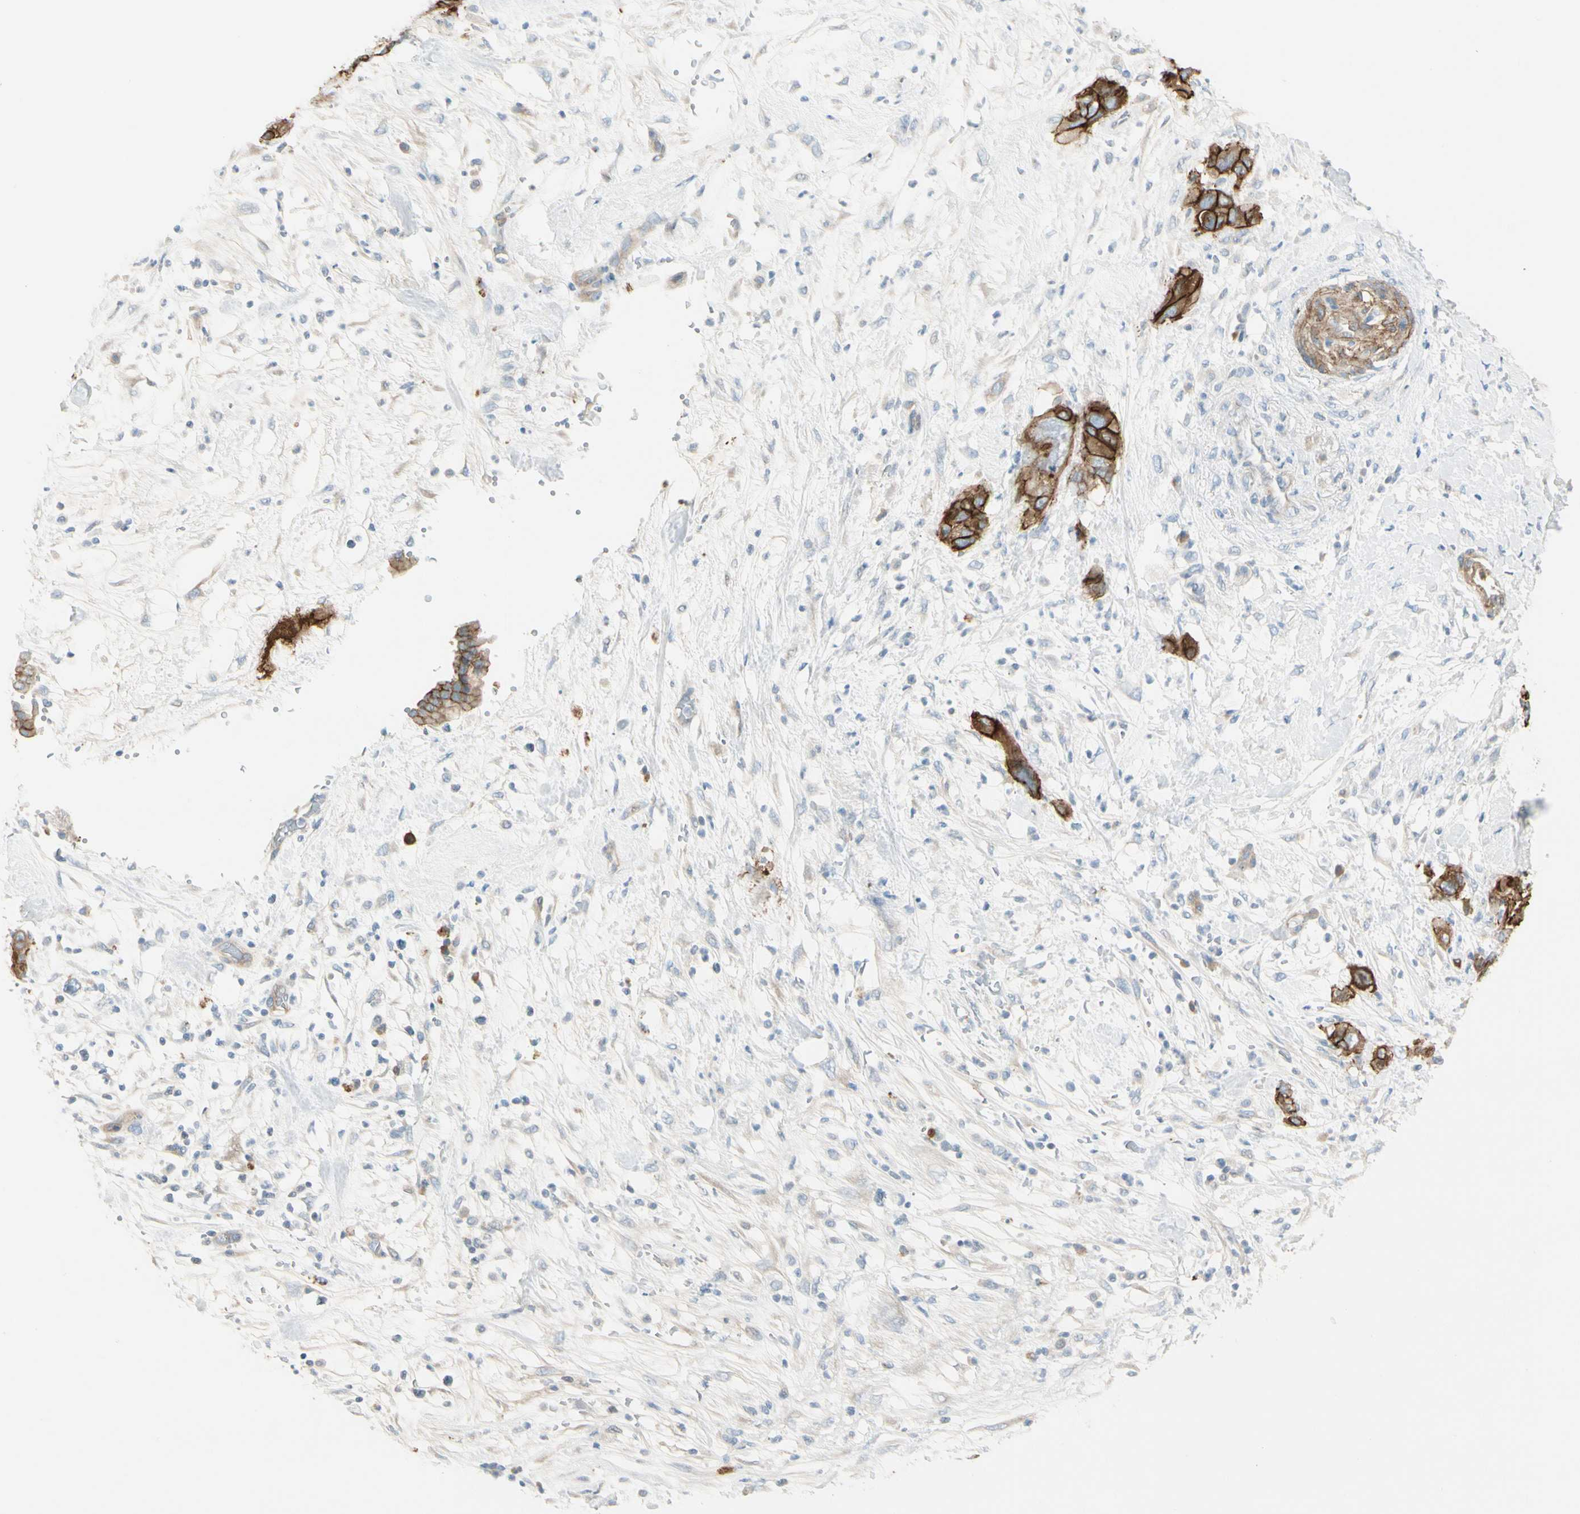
{"staining": {"intensity": "strong", "quantity": ">75%", "location": "cytoplasmic/membranous"}, "tissue": "pancreatic cancer", "cell_type": "Tumor cells", "image_type": "cancer", "snomed": [{"axis": "morphology", "description": "Adenocarcinoma, NOS"}, {"axis": "topography", "description": "Pancreas"}], "caption": "IHC (DAB) staining of human adenocarcinoma (pancreatic) reveals strong cytoplasmic/membranous protein positivity in about >75% of tumor cells. (Brightfield microscopy of DAB IHC at high magnification).", "gene": "ITGA3", "patient": {"sex": "female", "age": 71}}